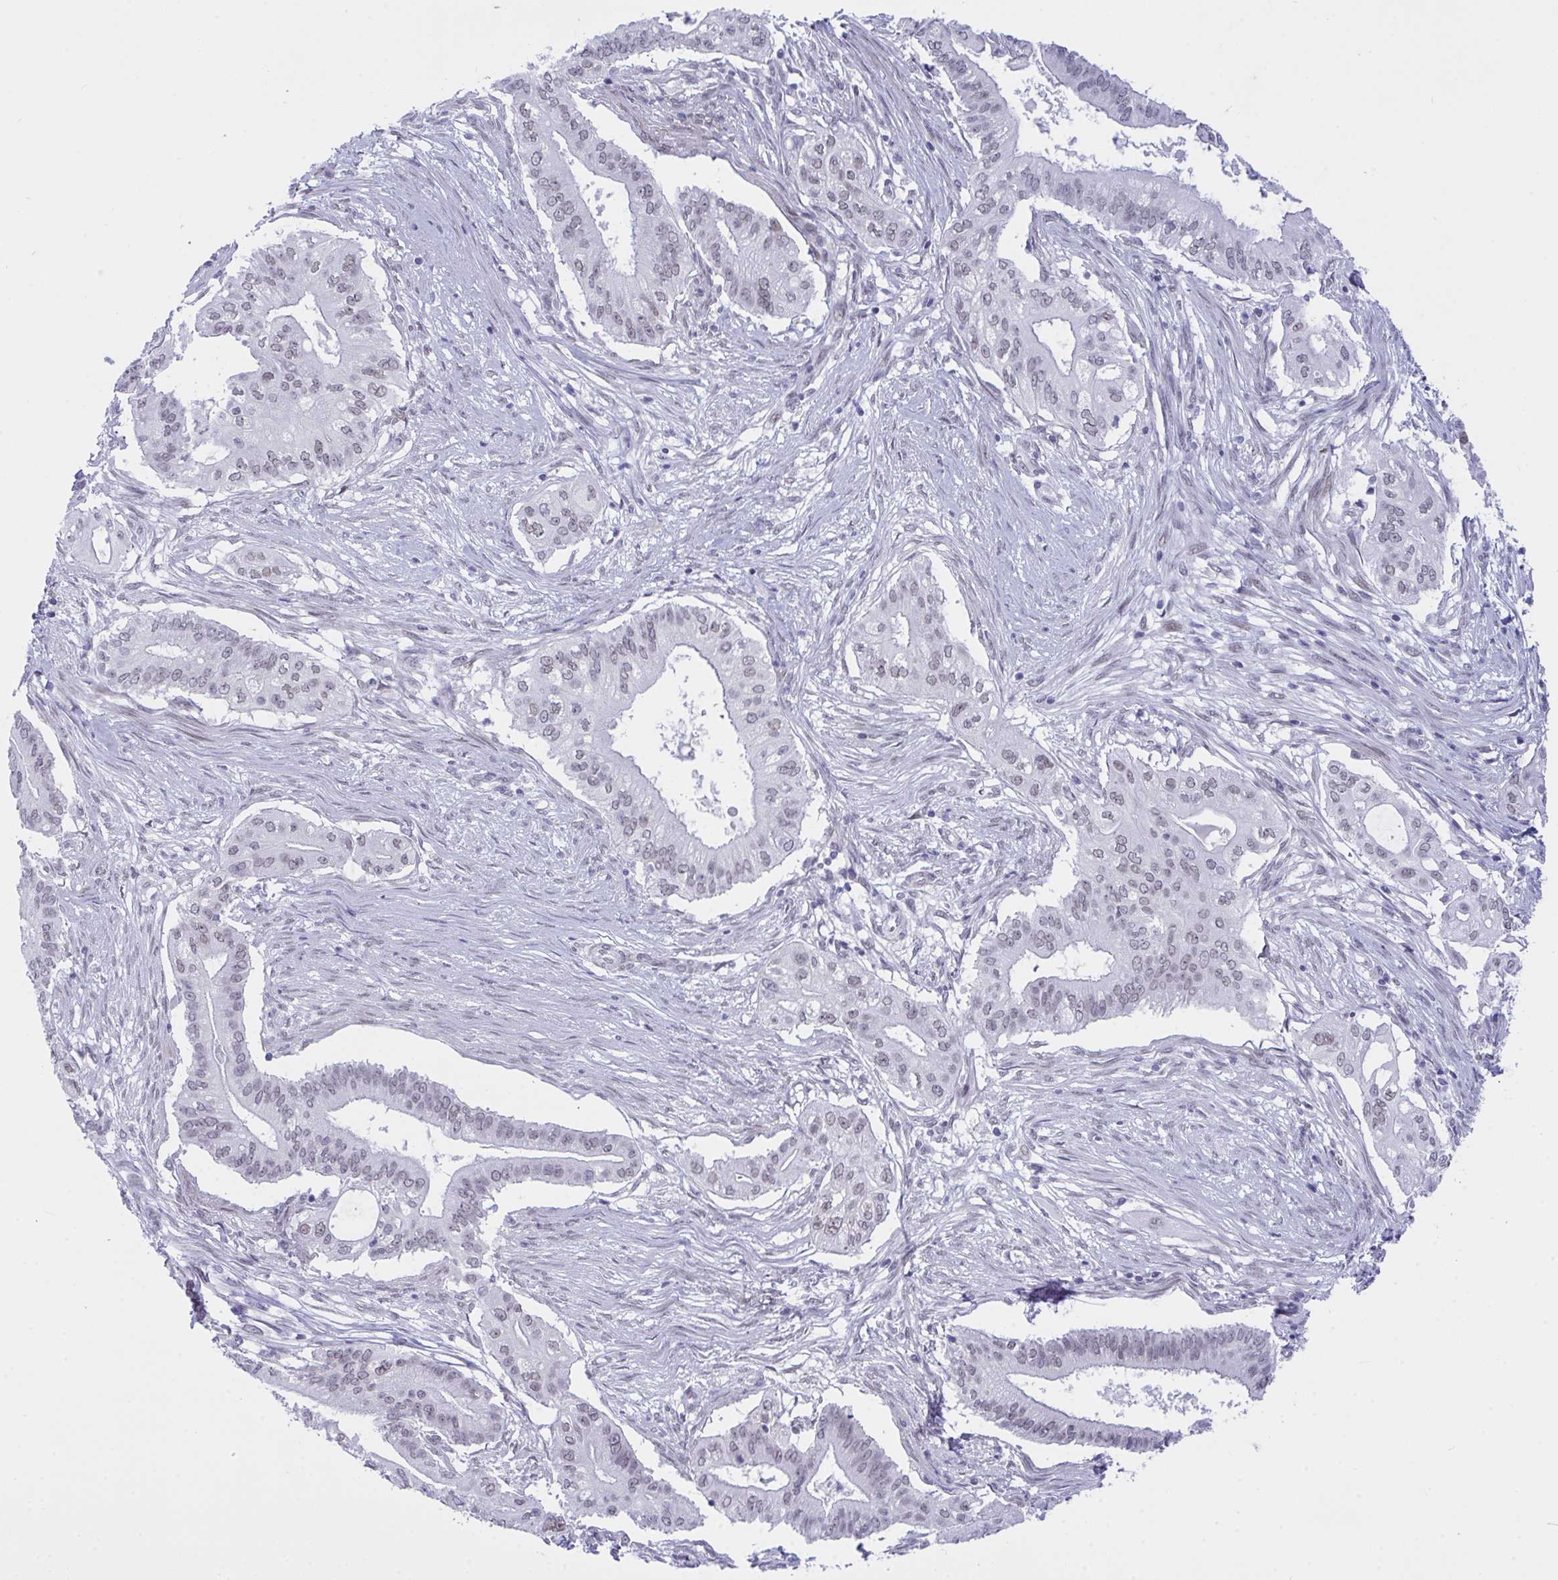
{"staining": {"intensity": "negative", "quantity": "none", "location": "none"}, "tissue": "pancreatic cancer", "cell_type": "Tumor cells", "image_type": "cancer", "snomed": [{"axis": "morphology", "description": "Adenocarcinoma, NOS"}, {"axis": "topography", "description": "Pancreas"}], "caption": "An image of human adenocarcinoma (pancreatic) is negative for staining in tumor cells.", "gene": "FBXL22", "patient": {"sex": "female", "age": 68}}